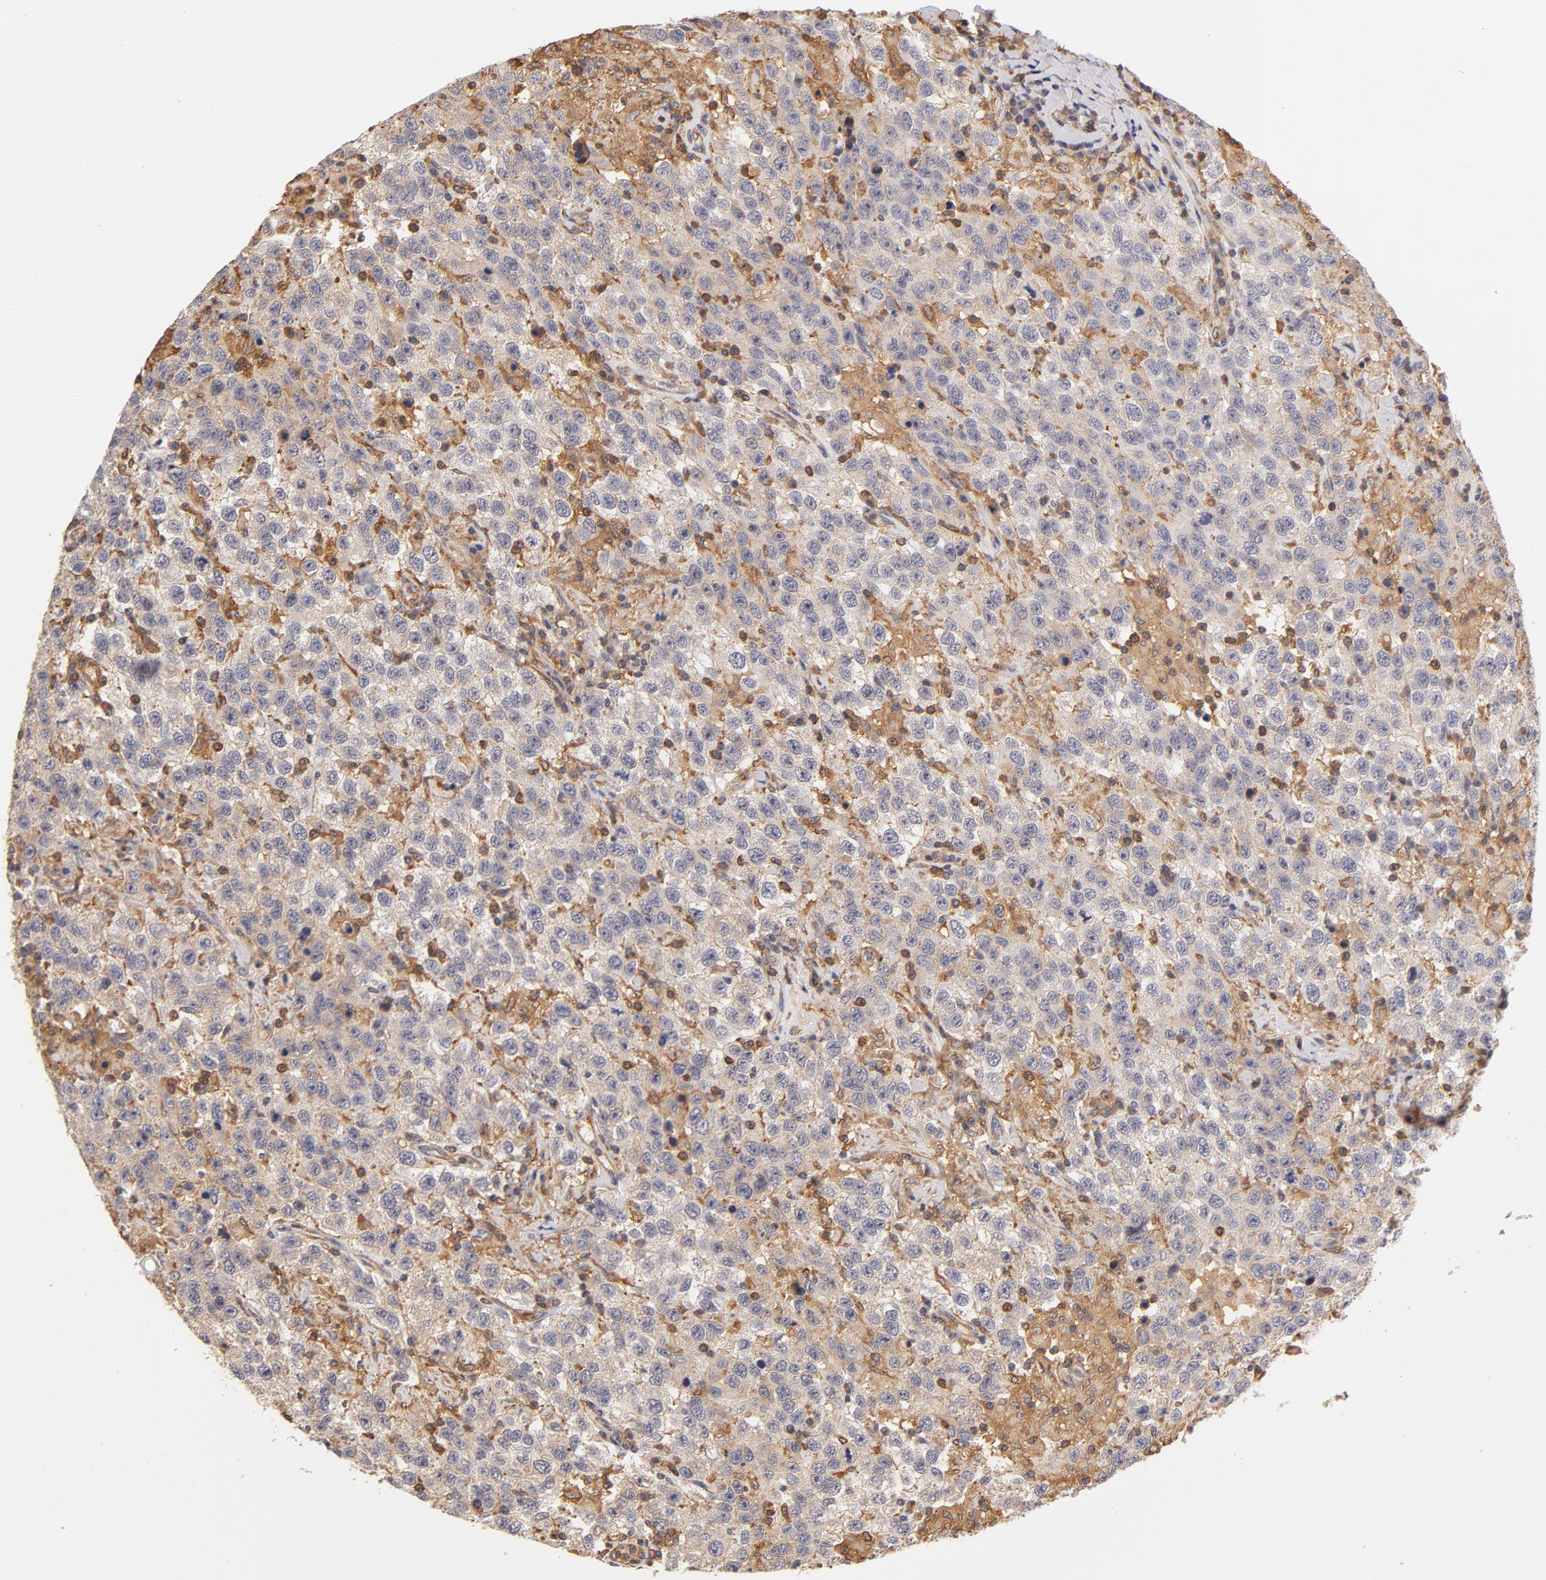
{"staining": {"intensity": "weak", "quantity": "25%-75%", "location": "cytoplasmic/membranous"}, "tissue": "testis cancer", "cell_type": "Tumor cells", "image_type": "cancer", "snomed": [{"axis": "morphology", "description": "Seminoma, NOS"}, {"axis": "topography", "description": "Testis"}], "caption": "Immunohistochemical staining of human testis cancer (seminoma) exhibits low levels of weak cytoplasmic/membranous expression in about 25%-75% of tumor cells.", "gene": "FCMR", "patient": {"sex": "male", "age": 41}}